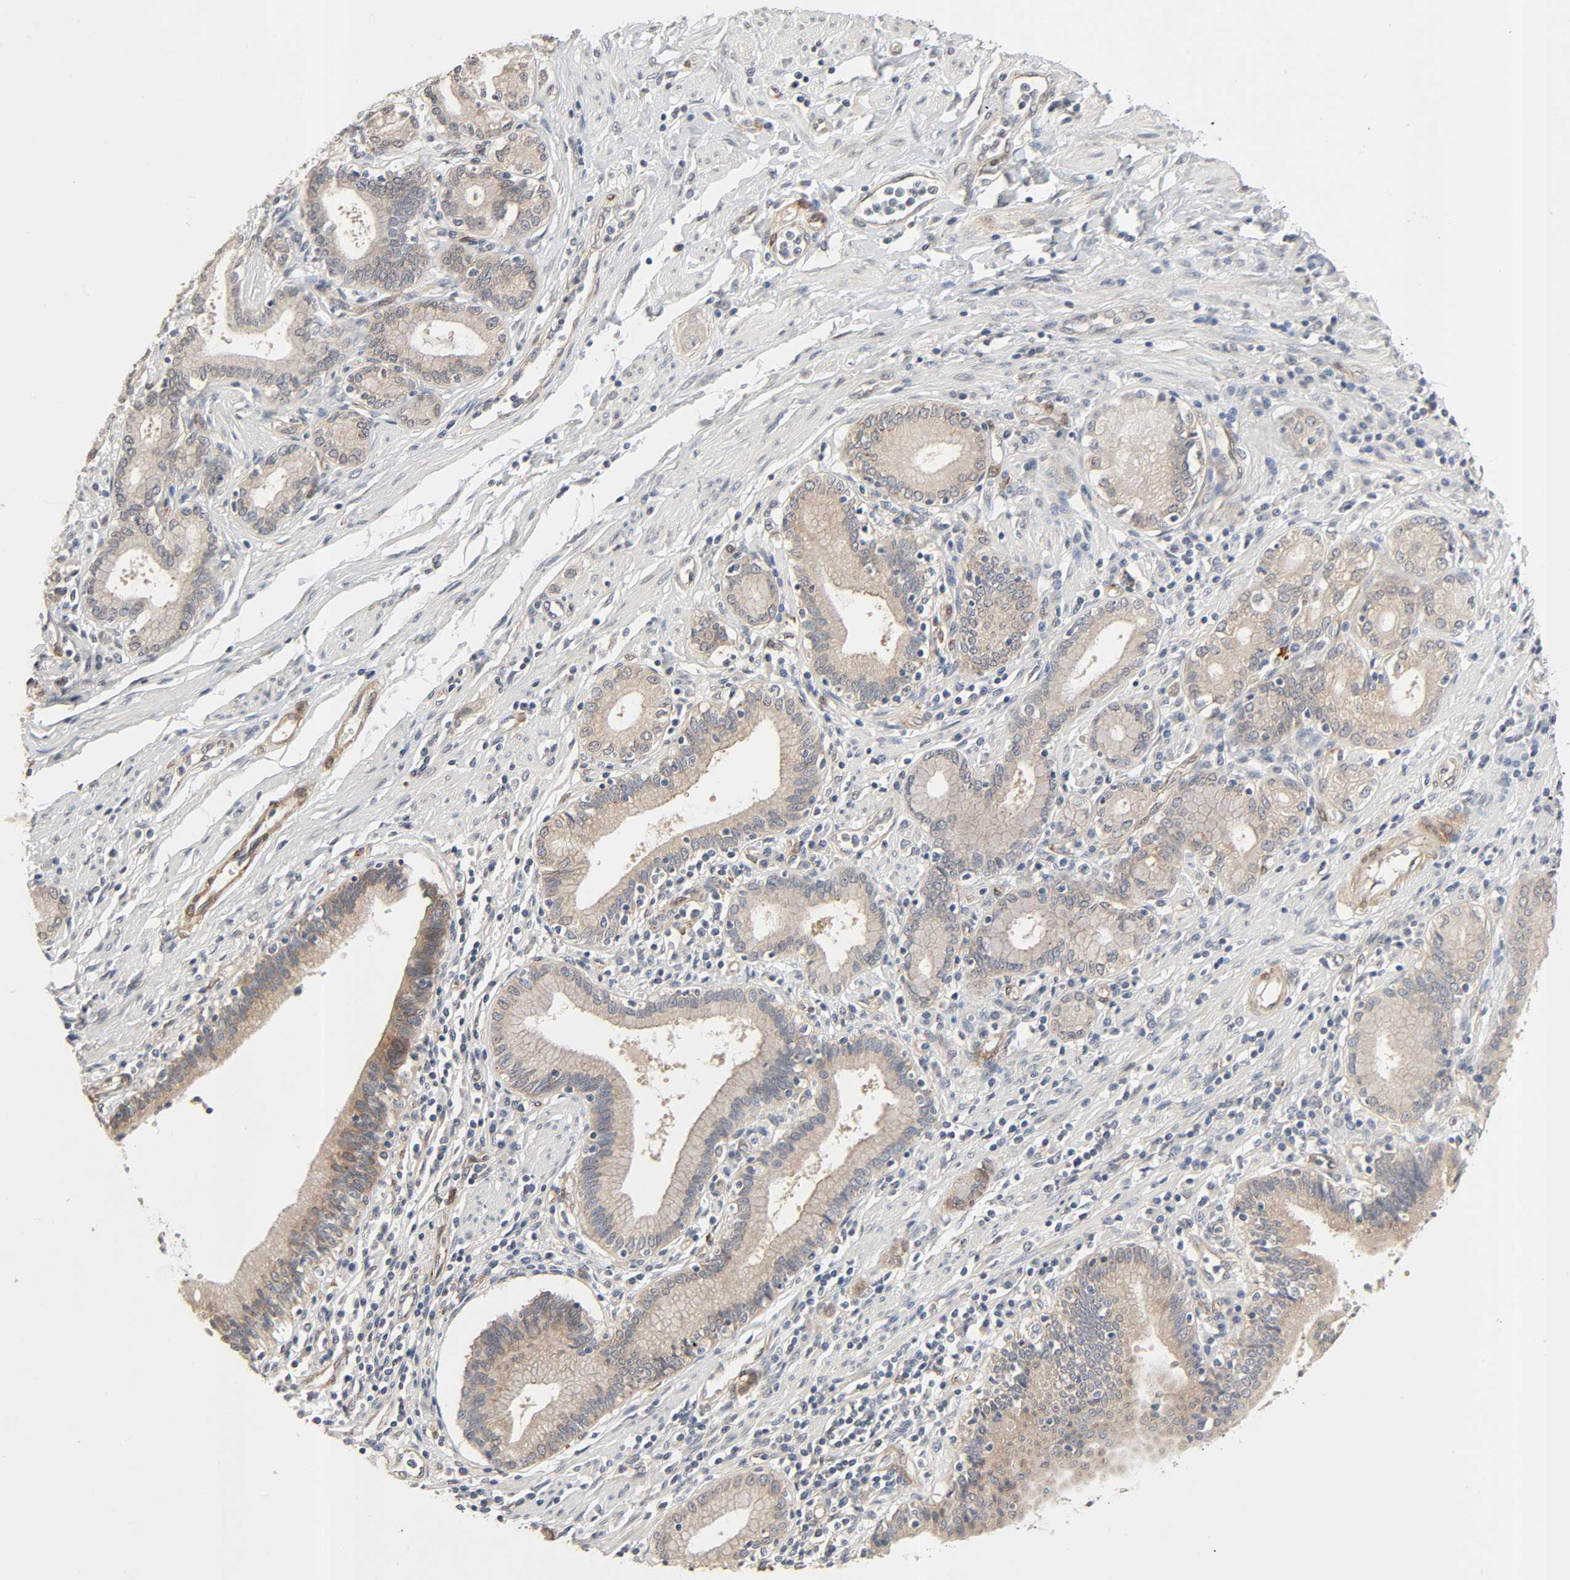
{"staining": {"intensity": "weak", "quantity": ">75%", "location": "cytoplasmic/membranous"}, "tissue": "pancreatic cancer", "cell_type": "Tumor cells", "image_type": "cancer", "snomed": [{"axis": "morphology", "description": "Adenocarcinoma, NOS"}, {"axis": "topography", "description": "Pancreas"}], "caption": "Weak cytoplasmic/membranous positivity is present in approximately >75% of tumor cells in pancreatic cancer. (DAB IHC, brown staining for protein, blue staining for nuclei).", "gene": "PTK2", "patient": {"sex": "female", "age": 48}}